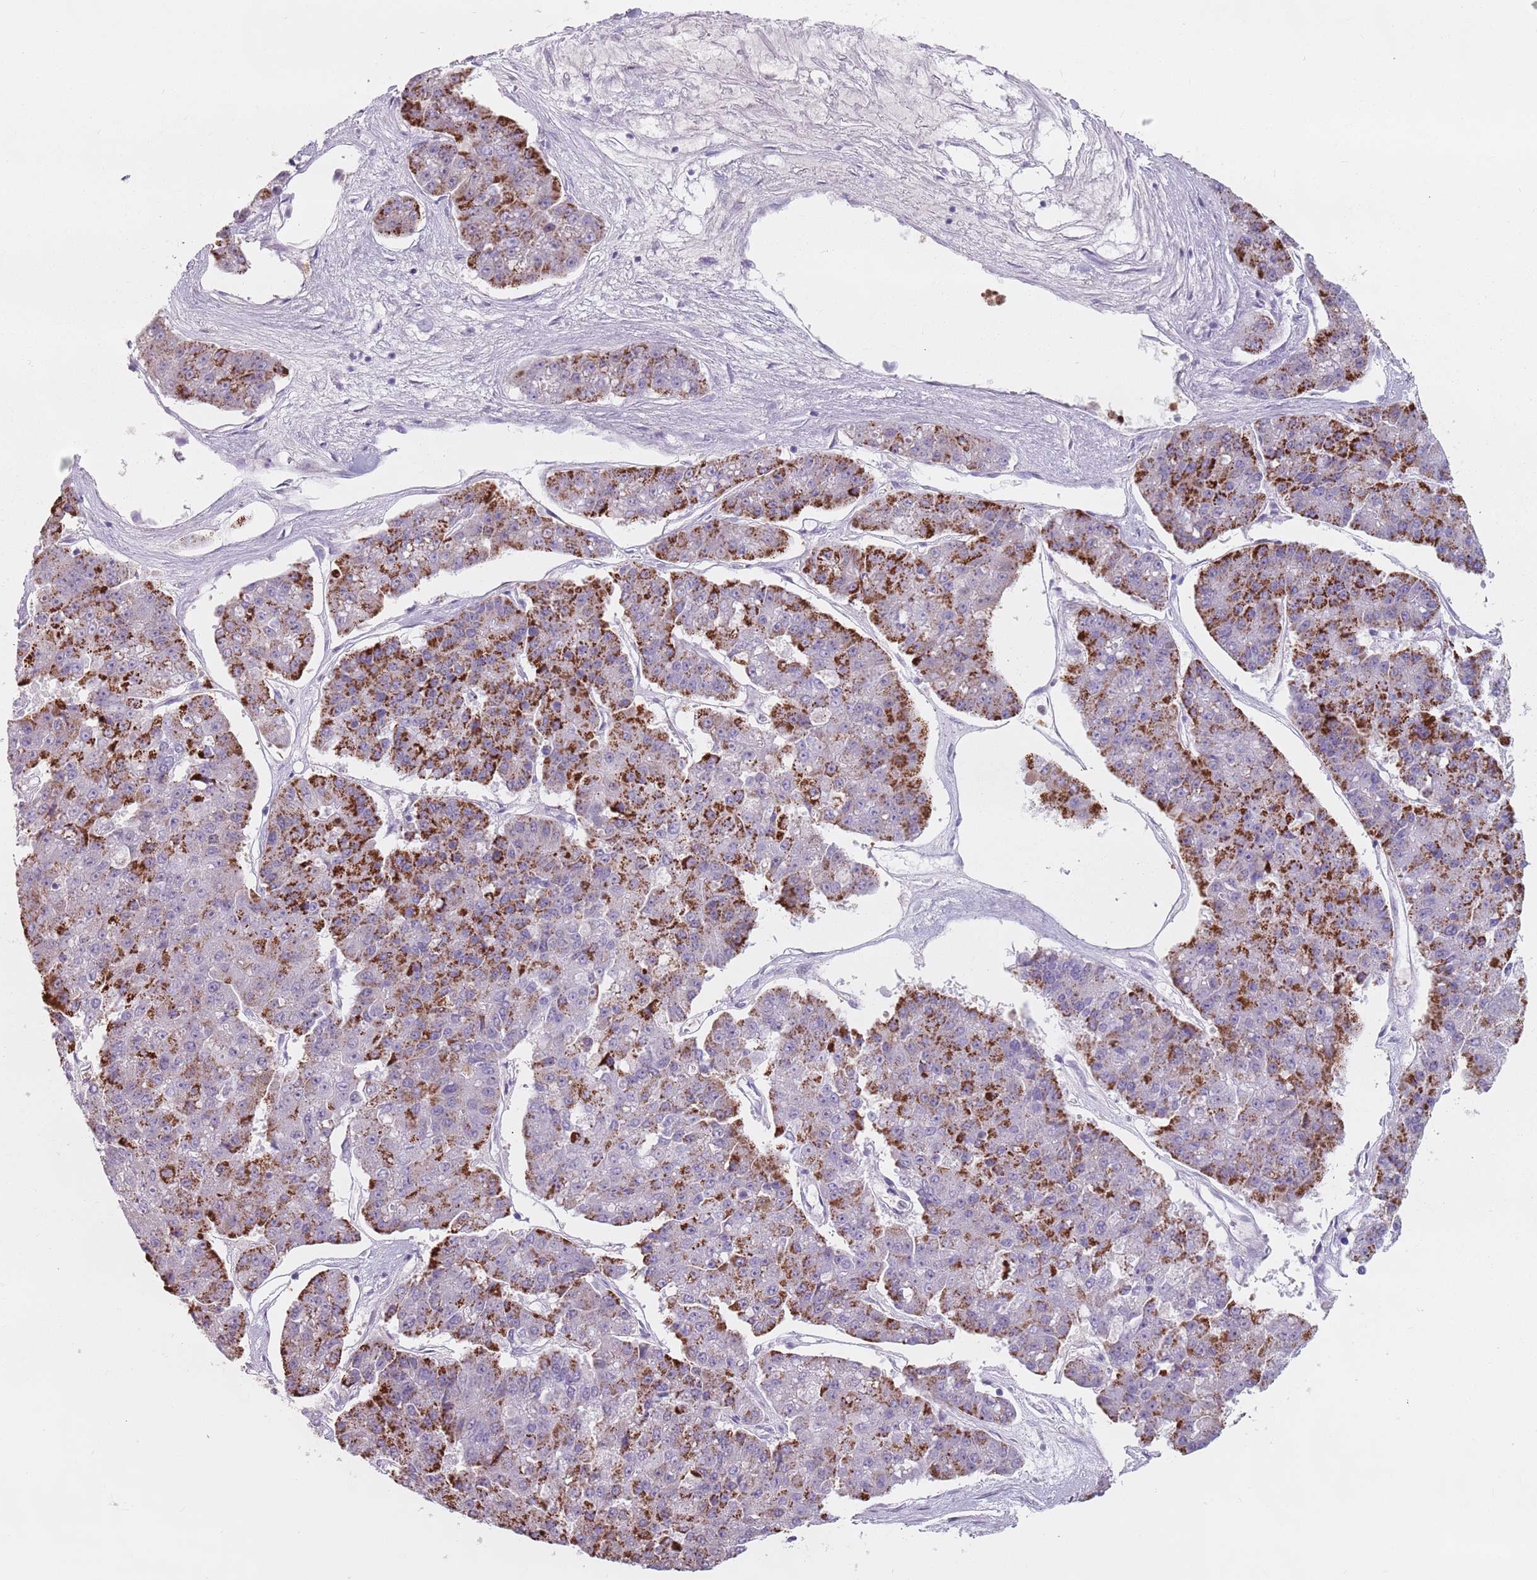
{"staining": {"intensity": "strong", "quantity": "25%-75%", "location": "cytoplasmic/membranous"}, "tissue": "pancreatic cancer", "cell_type": "Tumor cells", "image_type": "cancer", "snomed": [{"axis": "morphology", "description": "Adenocarcinoma, NOS"}, {"axis": "topography", "description": "Pancreas"}], "caption": "There is high levels of strong cytoplasmic/membranous expression in tumor cells of adenocarcinoma (pancreatic), as demonstrated by immunohistochemical staining (brown color).", "gene": "ZNF584", "patient": {"sex": "male", "age": 50}}